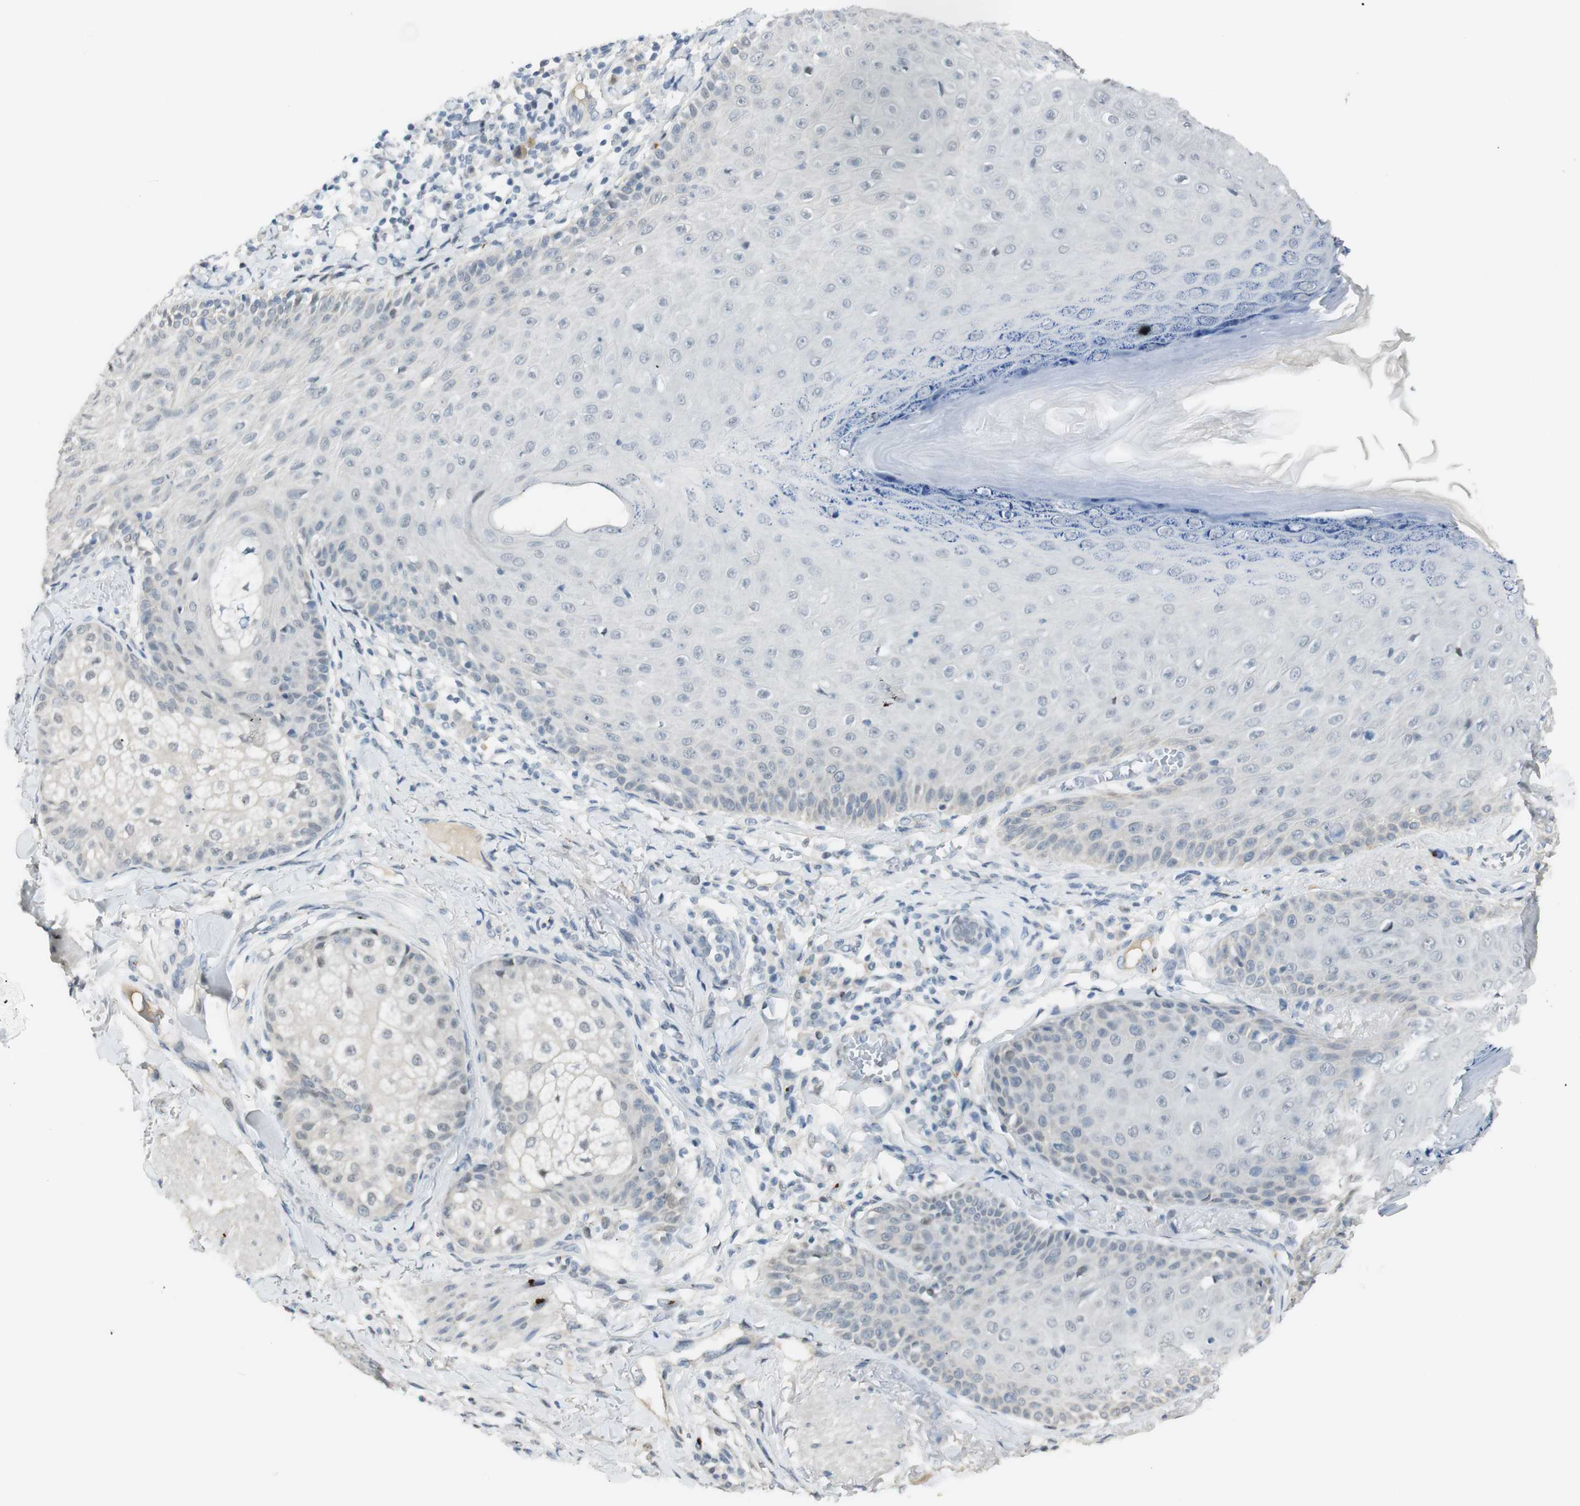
{"staining": {"intensity": "negative", "quantity": "none", "location": "none"}, "tissue": "skin cancer", "cell_type": "Tumor cells", "image_type": "cancer", "snomed": [{"axis": "morphology", "description": "Normal tissue, NOS"}, {"axis": "morphology", "description": "Basal cell carcinoma"}, {"axis": "topography", "description": "Skin"}], "caption": "Skin cancer was stained to show a protein in brown. There is no significant positivity in tumor cells.", "gene": "B4GALNT1", "patient": {"sex": "male", "age": 52}}